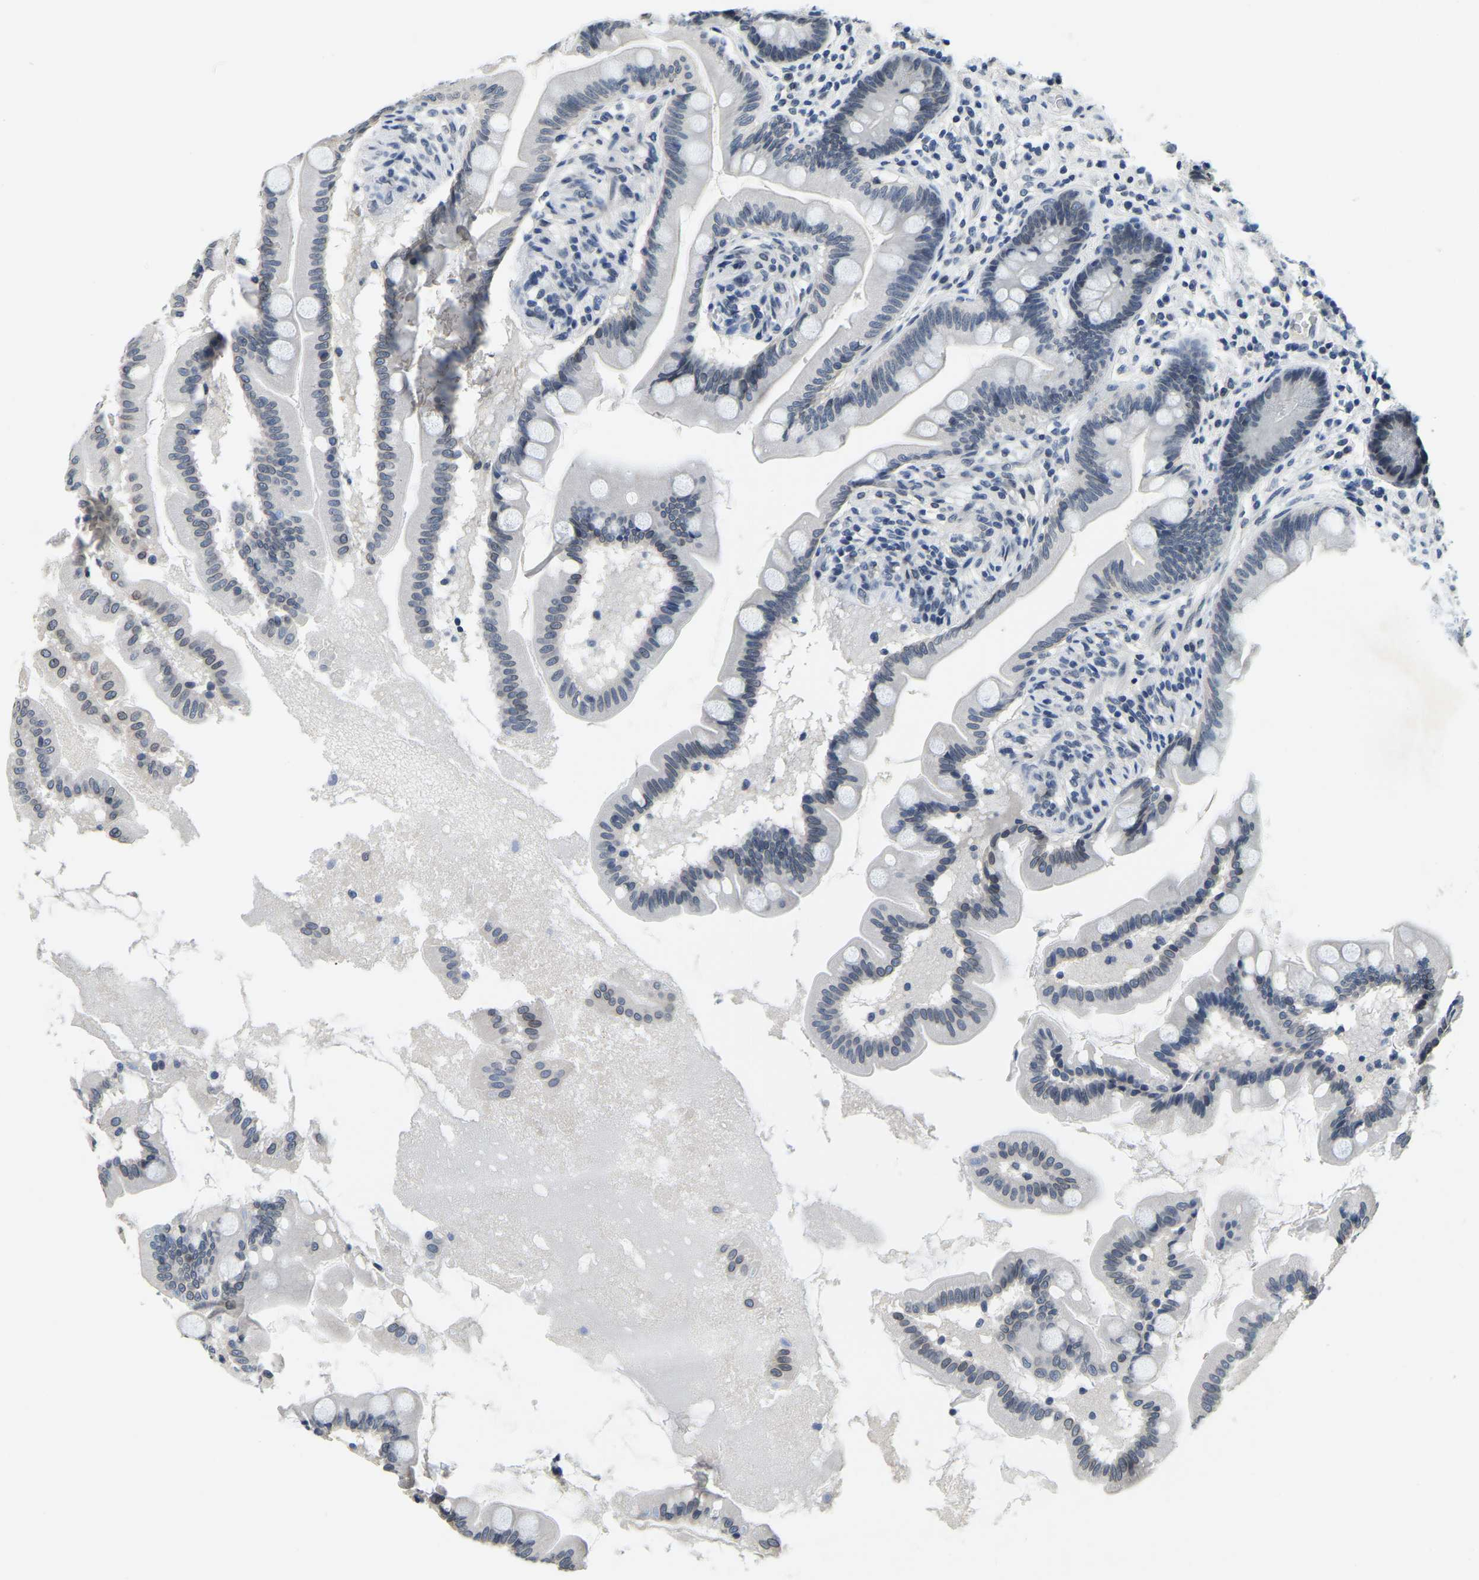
{"staining": {"intensity": "weak", "quantity": "<25%", "location": "cytoplasmic/membranous,nuclear"}, "tissue": "small intestine", "cell_type": "Glandular cells", "image_type": "normal", "snomed": [{"axis": "morphology", "description": "Normal tissue, NOS"}, {"axis": "topography", "description": "Small intestine"}], "caption": "Immunohistochemistry histopathology image of unremarkable small intestine: small intestine stained with DAB (3,3'-diaminobenzidine) shows no significant protein expression in glandular cells.", "gene": "RANBP2", "patient": {"sex": "female", "age": 56}}